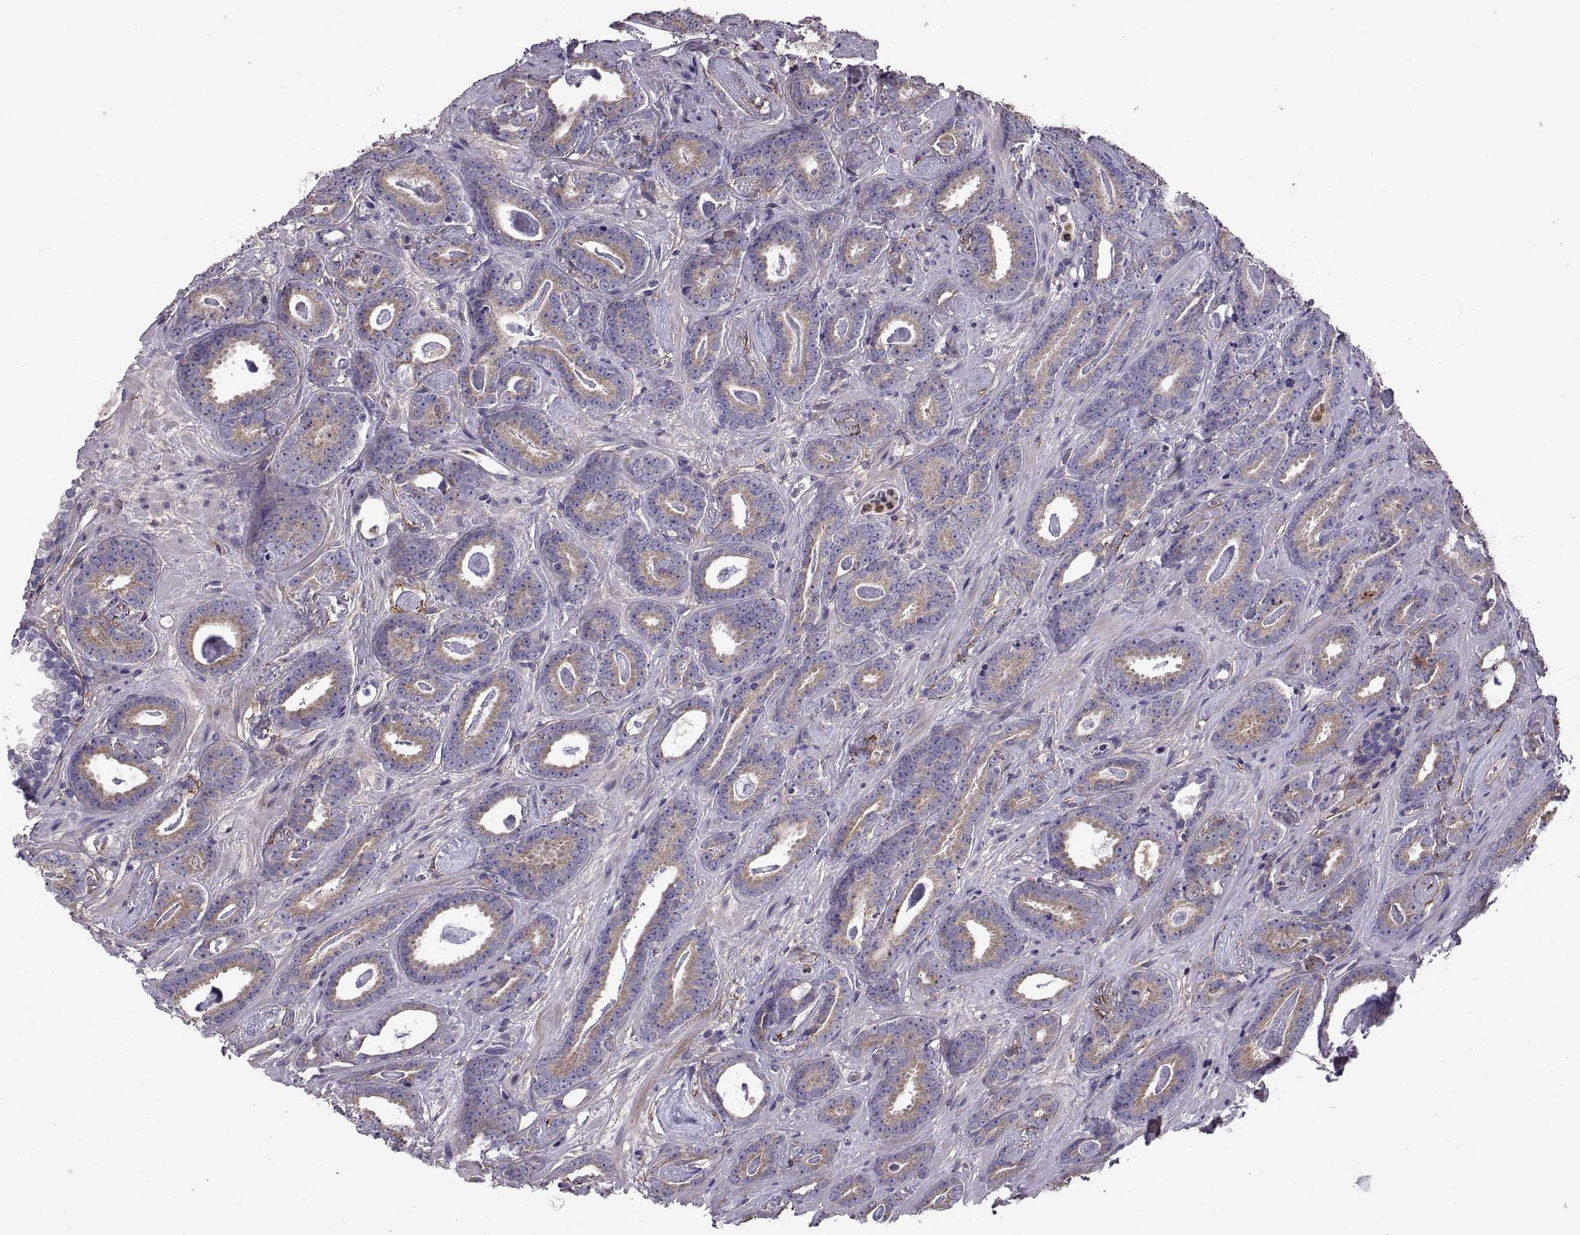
{"staining": {"intensity": "moderate", "quantity": ">75%", "location": "cytoplasmic/membranous"}, "tissue": "prostate cancer", "cell_type": "Tumor cells", "image_type": "cancer", "snomed": [{"axis": "morphology", "description": "Adenocarcinoma, Medium grade"}, {"axis": "topography", "description": "Prostate and seminal vesicle, NOS"}, {"axis": "topography", "description": "Prostate"}], "caption": "Moderate cytoplasmic/membranous staining is identified in approximately >75% of tumor cells in adenocarcinoma (medium-grade) (prostate). The staining was performed using DAB (3,3'-diaminobenzidine), with brown indicating positive protein expression. Nuclei are stained blue with hematoxylin.", "gene": "EMILIN2", "patient": {"sex": "male", "age": 54}}